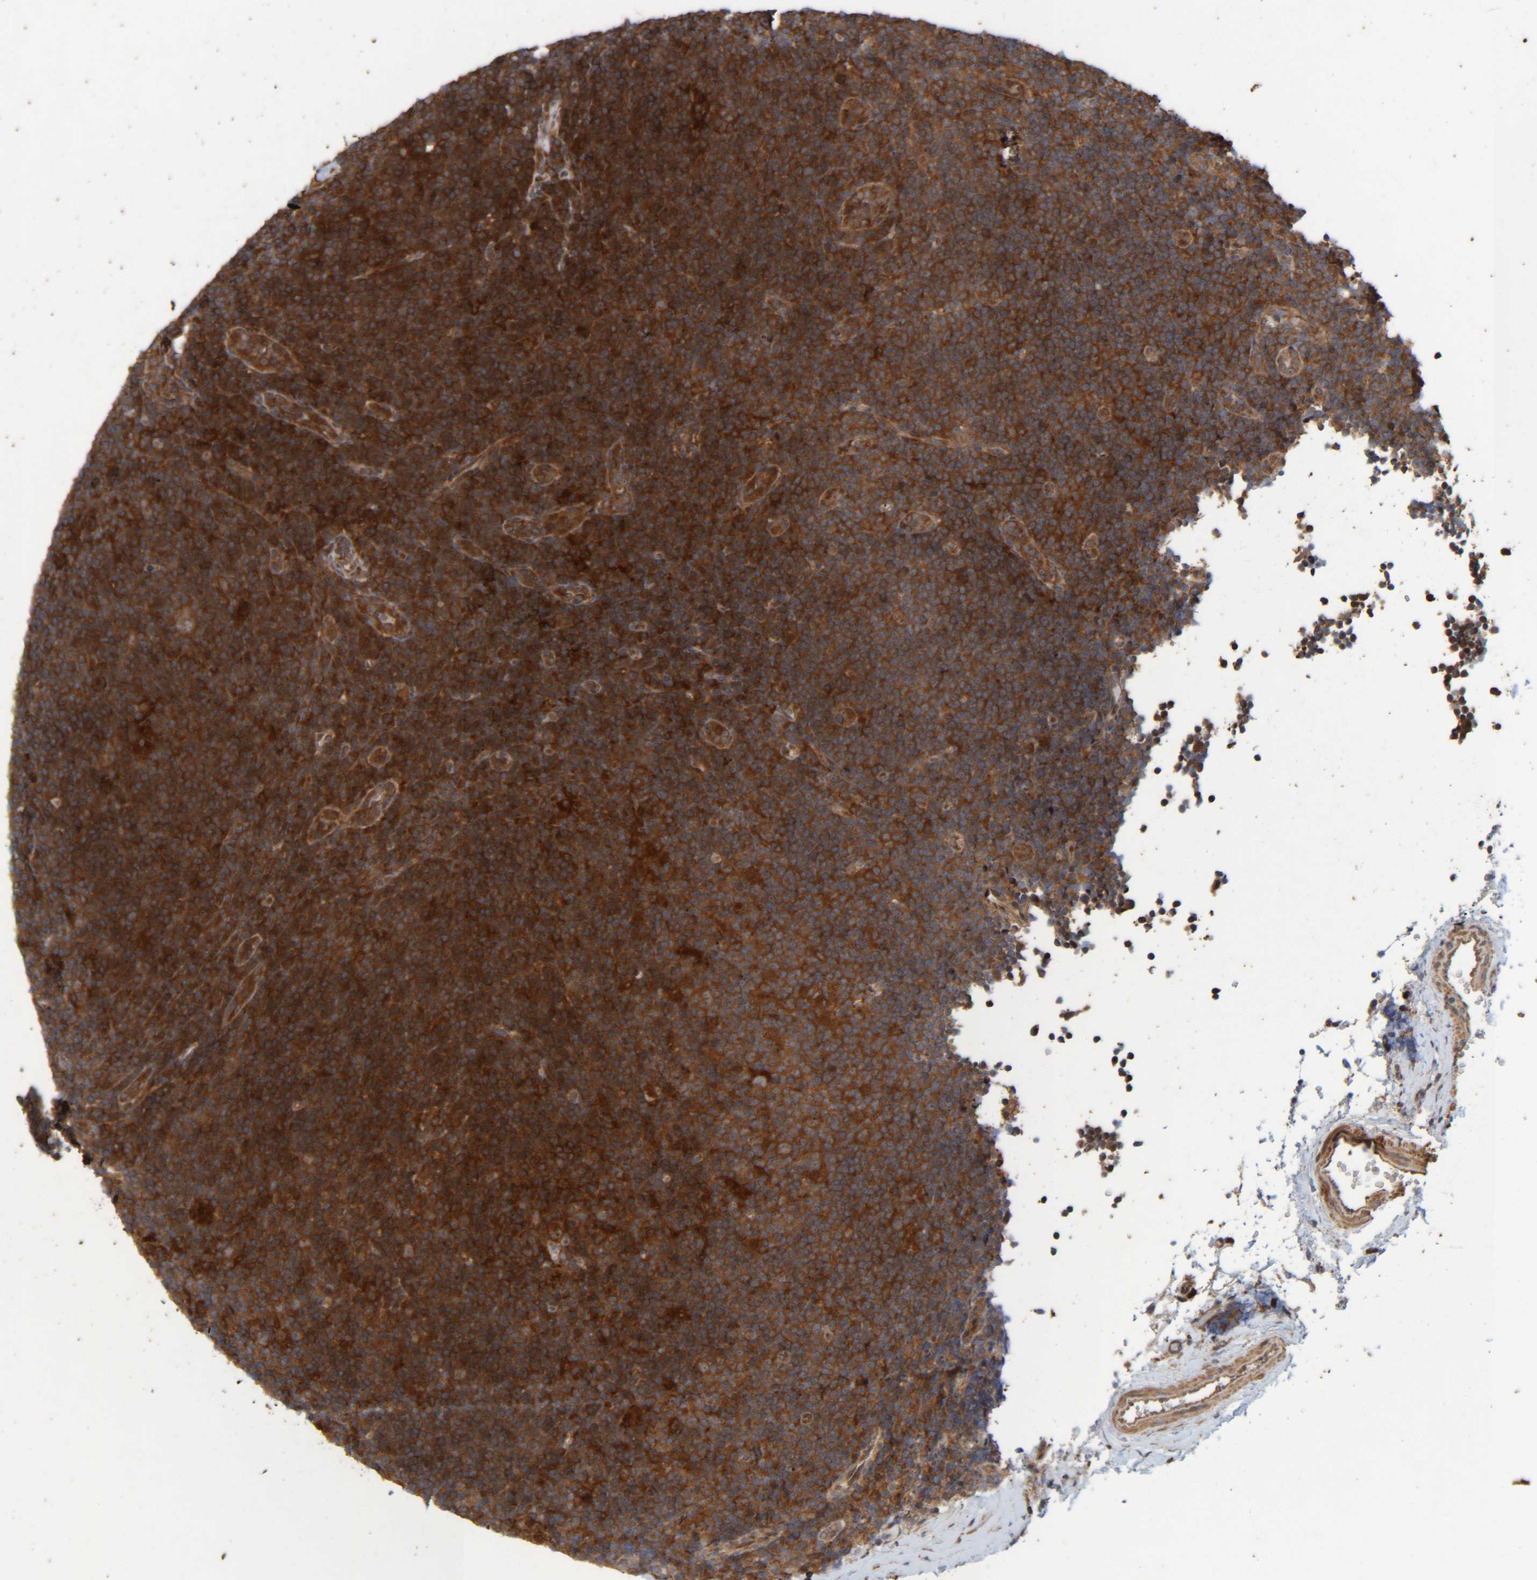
{"staining": {"intensity": "moderate", "quantity": ">75%", "location": "cytoplasmic/membranous"}, "tissue": "lymphoma", "cell_type": "Tumor cells", "image_type": "cancer", "snomed": [{"axis": "morphology", "description": "Hodgkin's disease, NOS"}, {"axis": "topography", "description": "Lymph node"}], "caption": "Moderate cytoplasmic/membranous expression for a protein is seen in approximately >75% of tumor cells of lymphoma using immunohistochemistry (IHC).", "gene": "CCDC57", "patient": {"sex": "female", "age": 57}}